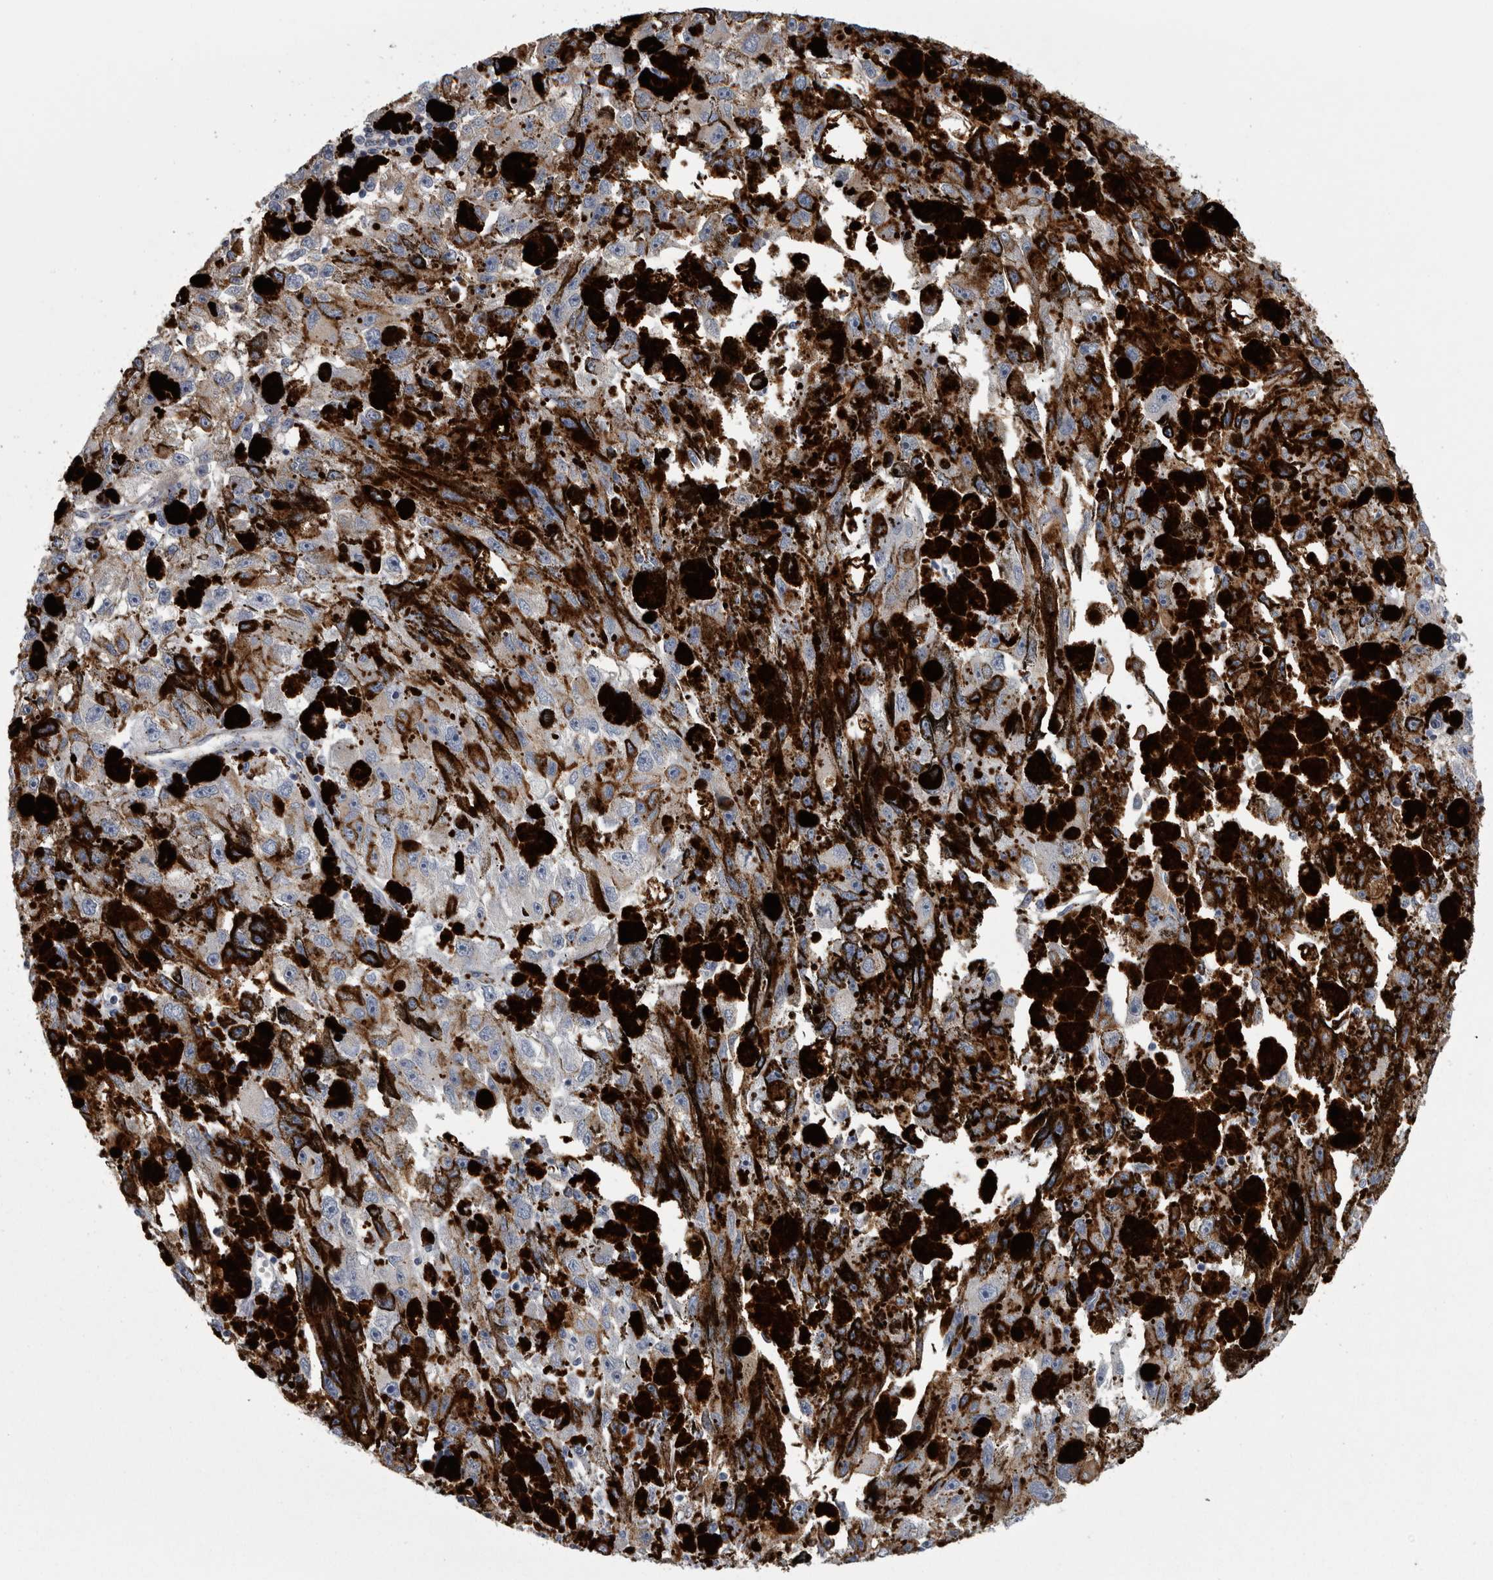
{"staining": {"intensity": "negative", "quantity": "none", "location": "none"}, "tissue": "melanoma", "cell_type": "Tumor cells", "image_type": "cancer", "snomed": [{"axis": "morphology", "description": "Malignant melanoma, NOS"}, {"axis": "topography", "description": "Skin"}], "caption": "An immunohistochemistry photomicrograph of melanoma is shown. There is no staining in tumor cells of melanoma.", "gene": "DPP7", "patient": {"sex": "female", "age": 104}}